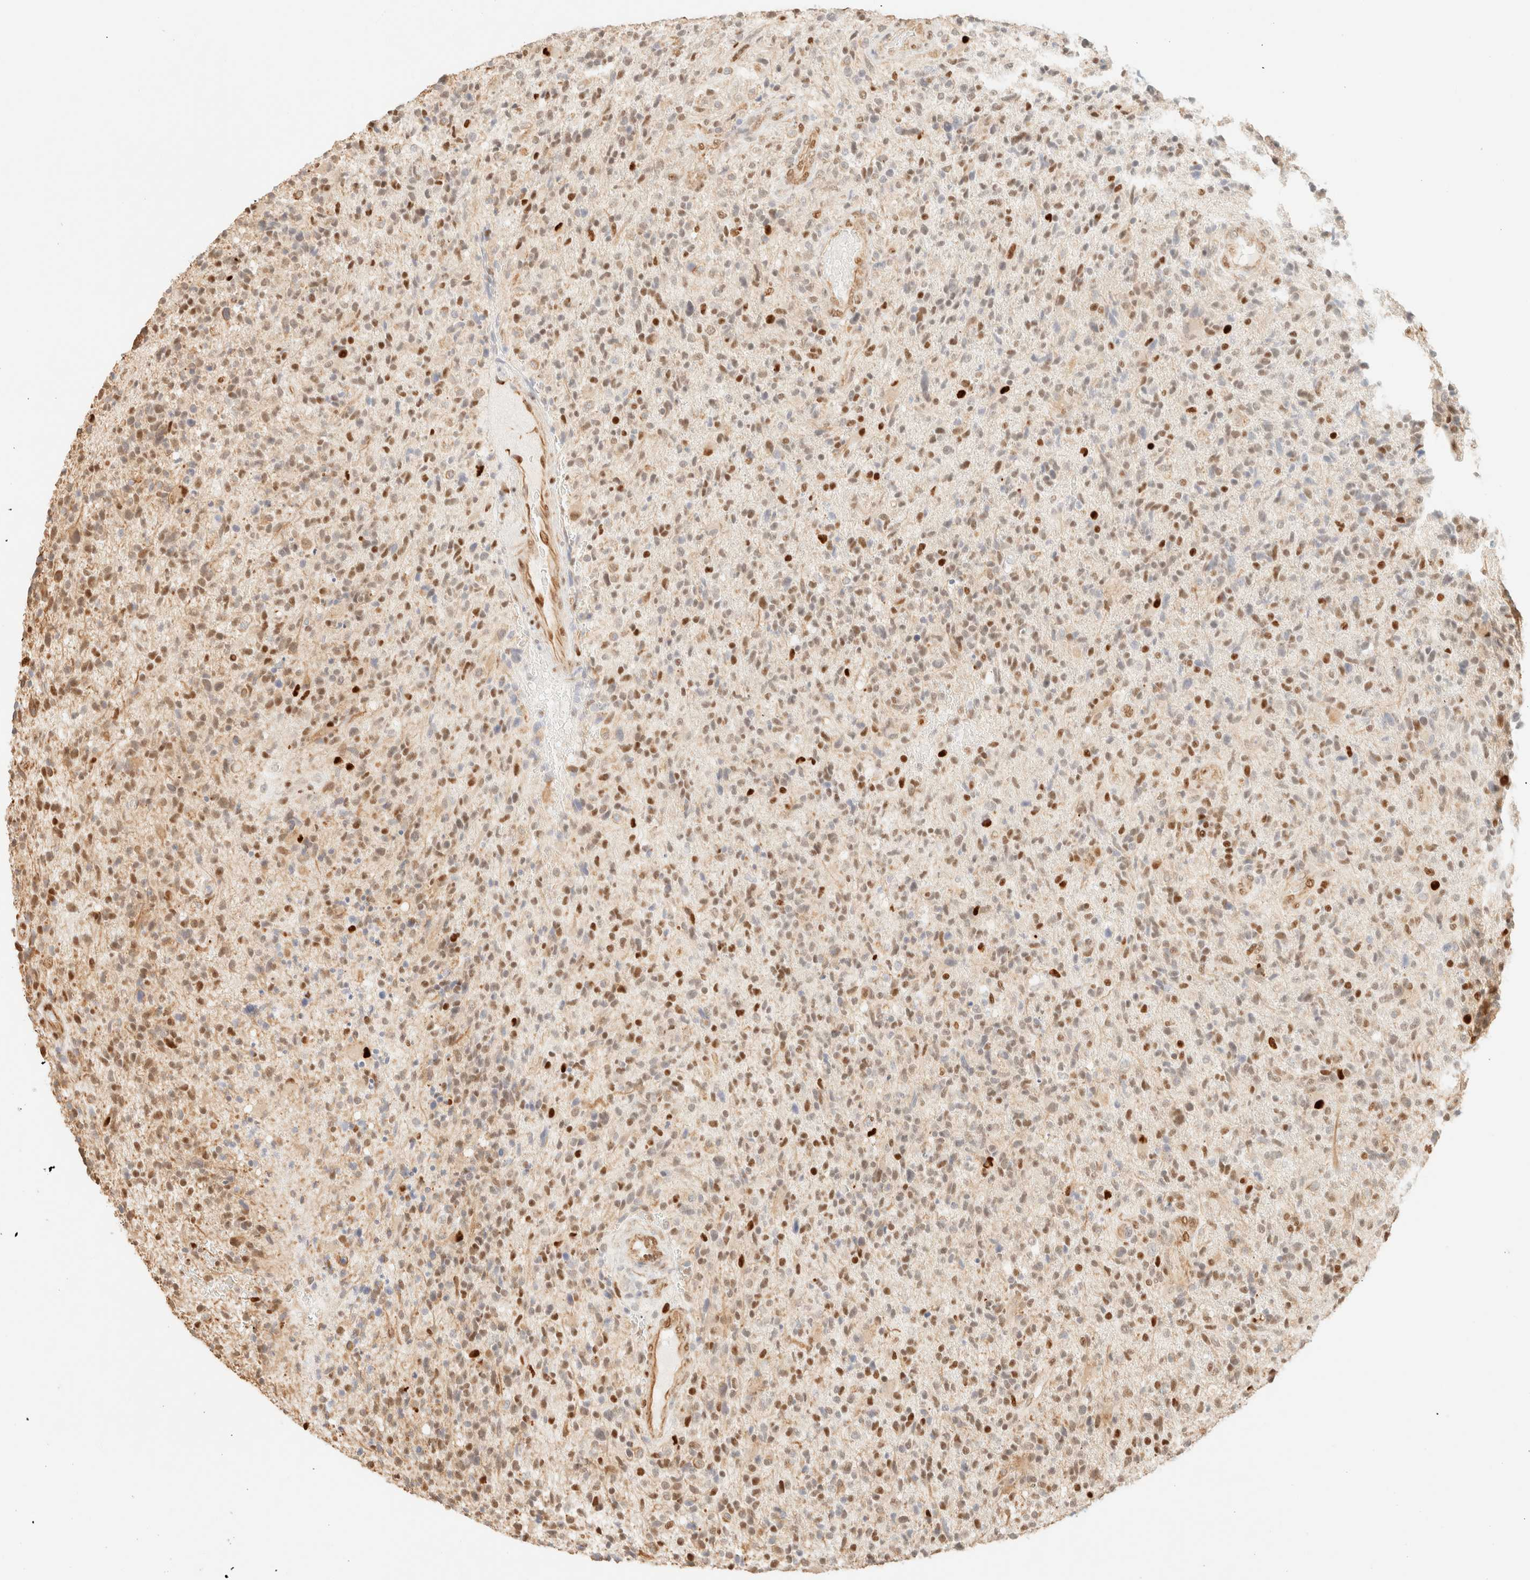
{"staining": {"intensity": "strong", "quantity": "<25%", "location": "nuclear"}, "tissue": "glioma", "cell_type": "Tumor cells", "image_type": "cancer", "snomed": [{"axis": "morphology", "description": "Glioma, malignant, High grade"}, {"axis": "topography", "description": "Brain"}], "caption": "Brown immunohistochemical staining in human high-grade glioma (malignant) demonstrates strong nuclear staining in approximately <25% of tumor cells.", "gene": "ZSCAN18", "patient": {"sex": "male", "age": 72}}